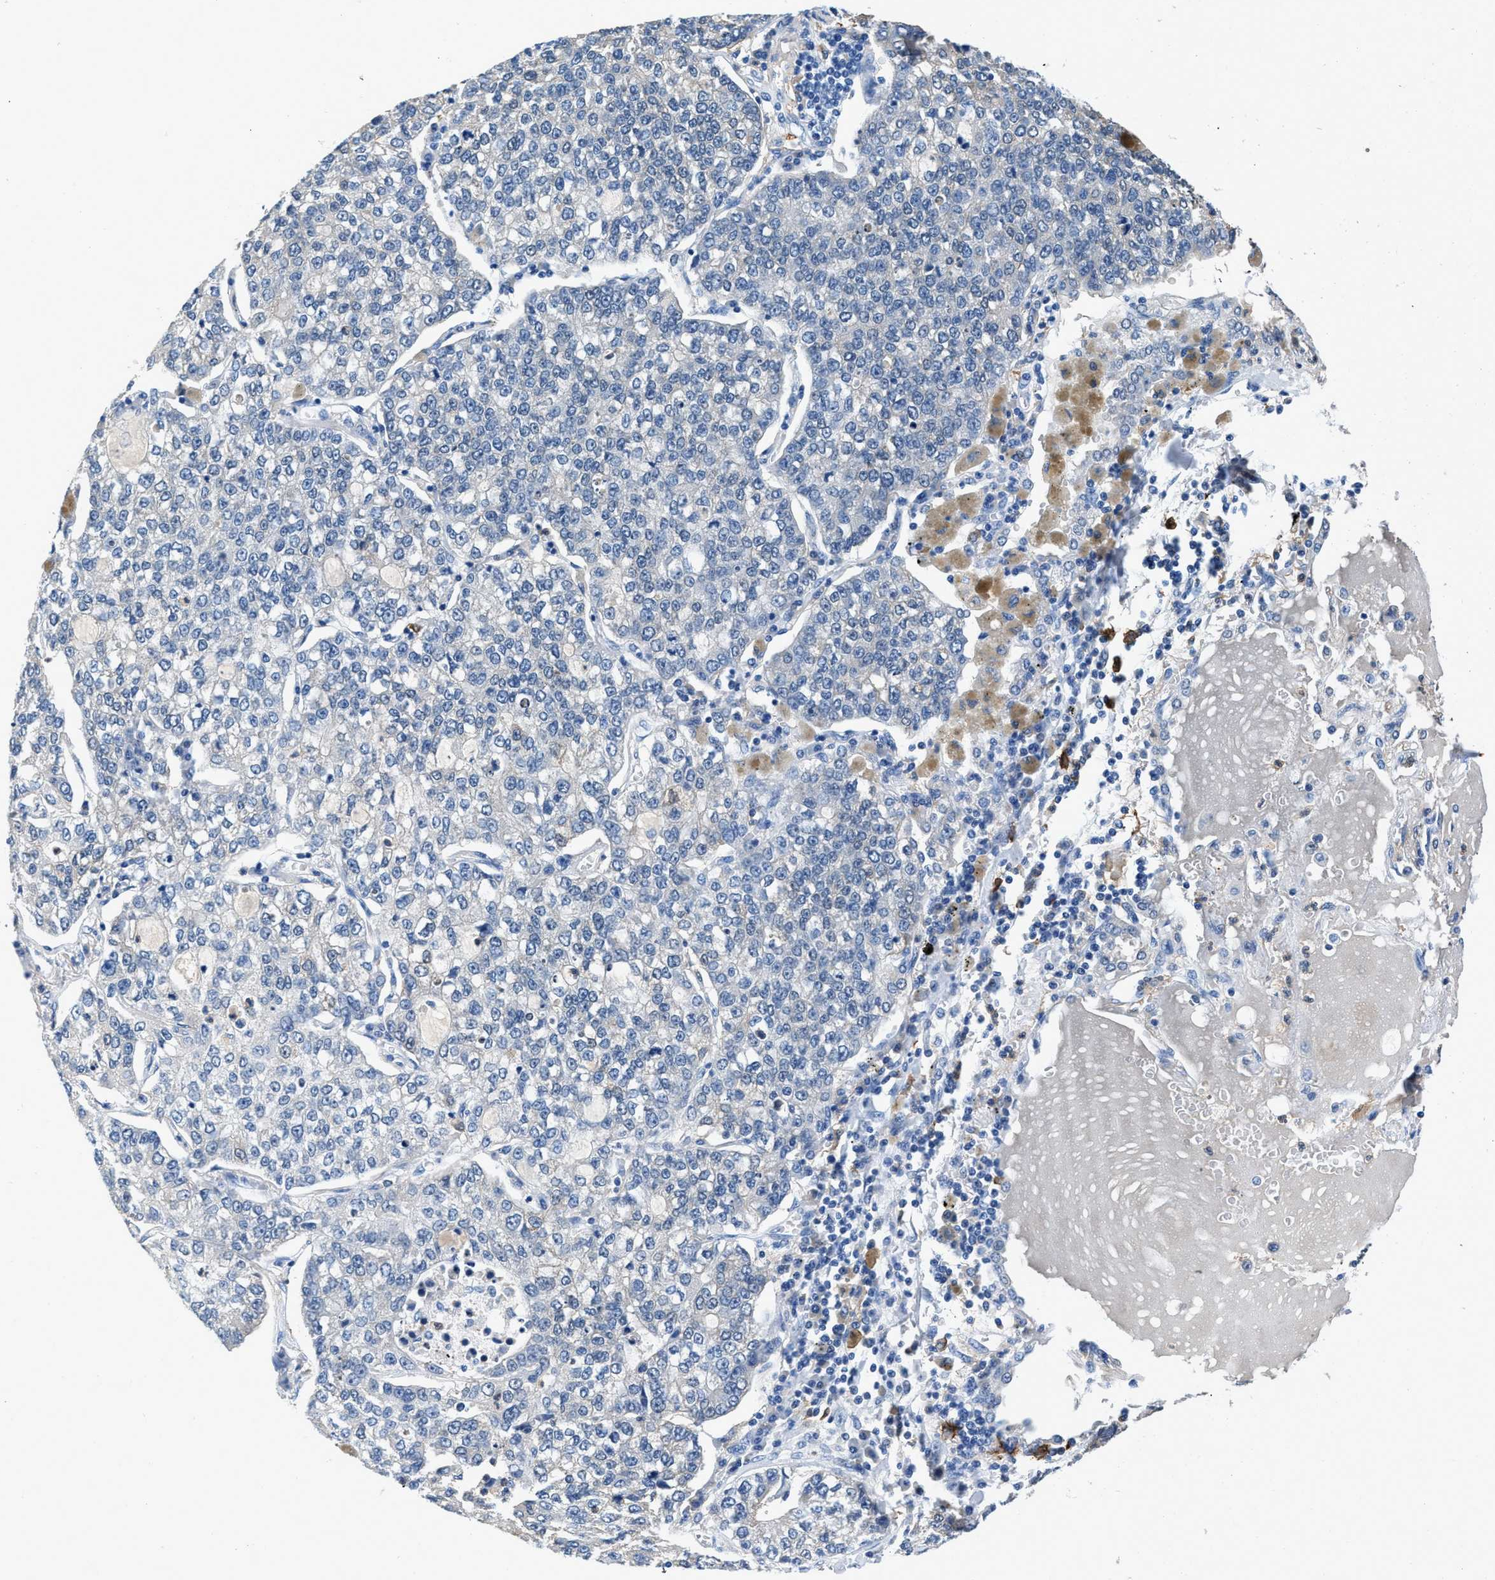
{"staining": {"intensity": "negative", "quantity": "none", "location": "none"}, "tissue": "lung cancer", "cell_type": "Tumor cells", "image_type": "cancer", "snomed": [{"axis": "morphology", "description": "Adenocarcinoma, NOS"}, {"axis": "topography", "description": "Lung"}], "caption": "Immunohistochemistry micrograph of lung cancer stained for a protein (brown), which exhibits no expression in tumor cells.", "gene": "FADS6", "patient": {"sex": "male", "age": 49}}